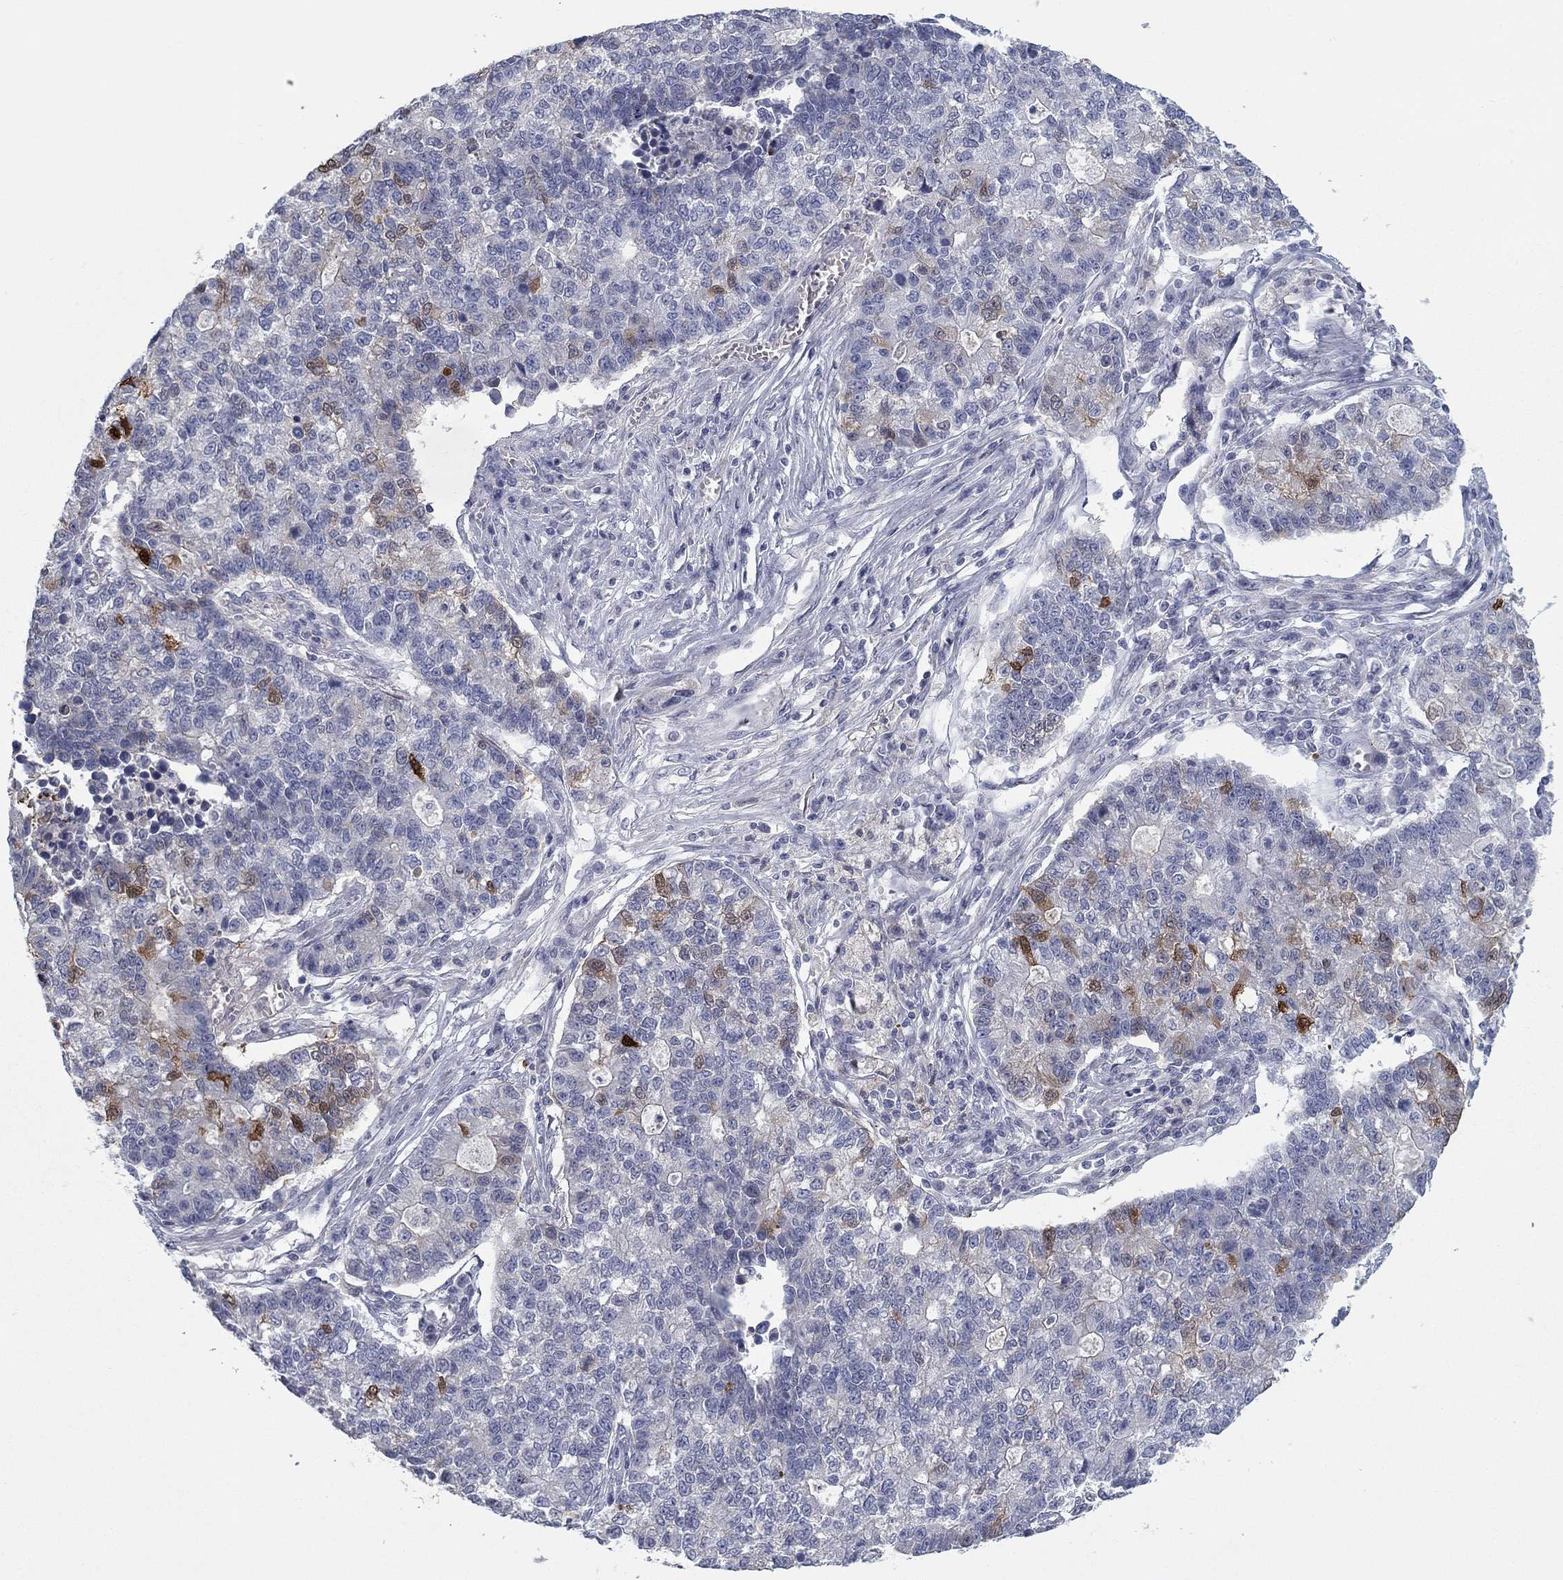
{"staining": {"intensity": "strong", "quantity": "<25%", "location": "cytoplasmic/membranous"}, "tissue": "lung cancer", "cell_type": "Tumor cells", "image_type": "cancer", "snomed": [{"axis": "morphology", "description": "Adenocarcinoma, NOS"}, {"axis": "topography", "description": "Lung"}], "caption": "DAB immunohistochemical staining of lung cancer reveals strong cytoplasmic/membranous protein expression in about <25% of tumor cells.", "gene": "CALB1", "patient": {"sex": "male", "age": 57}}